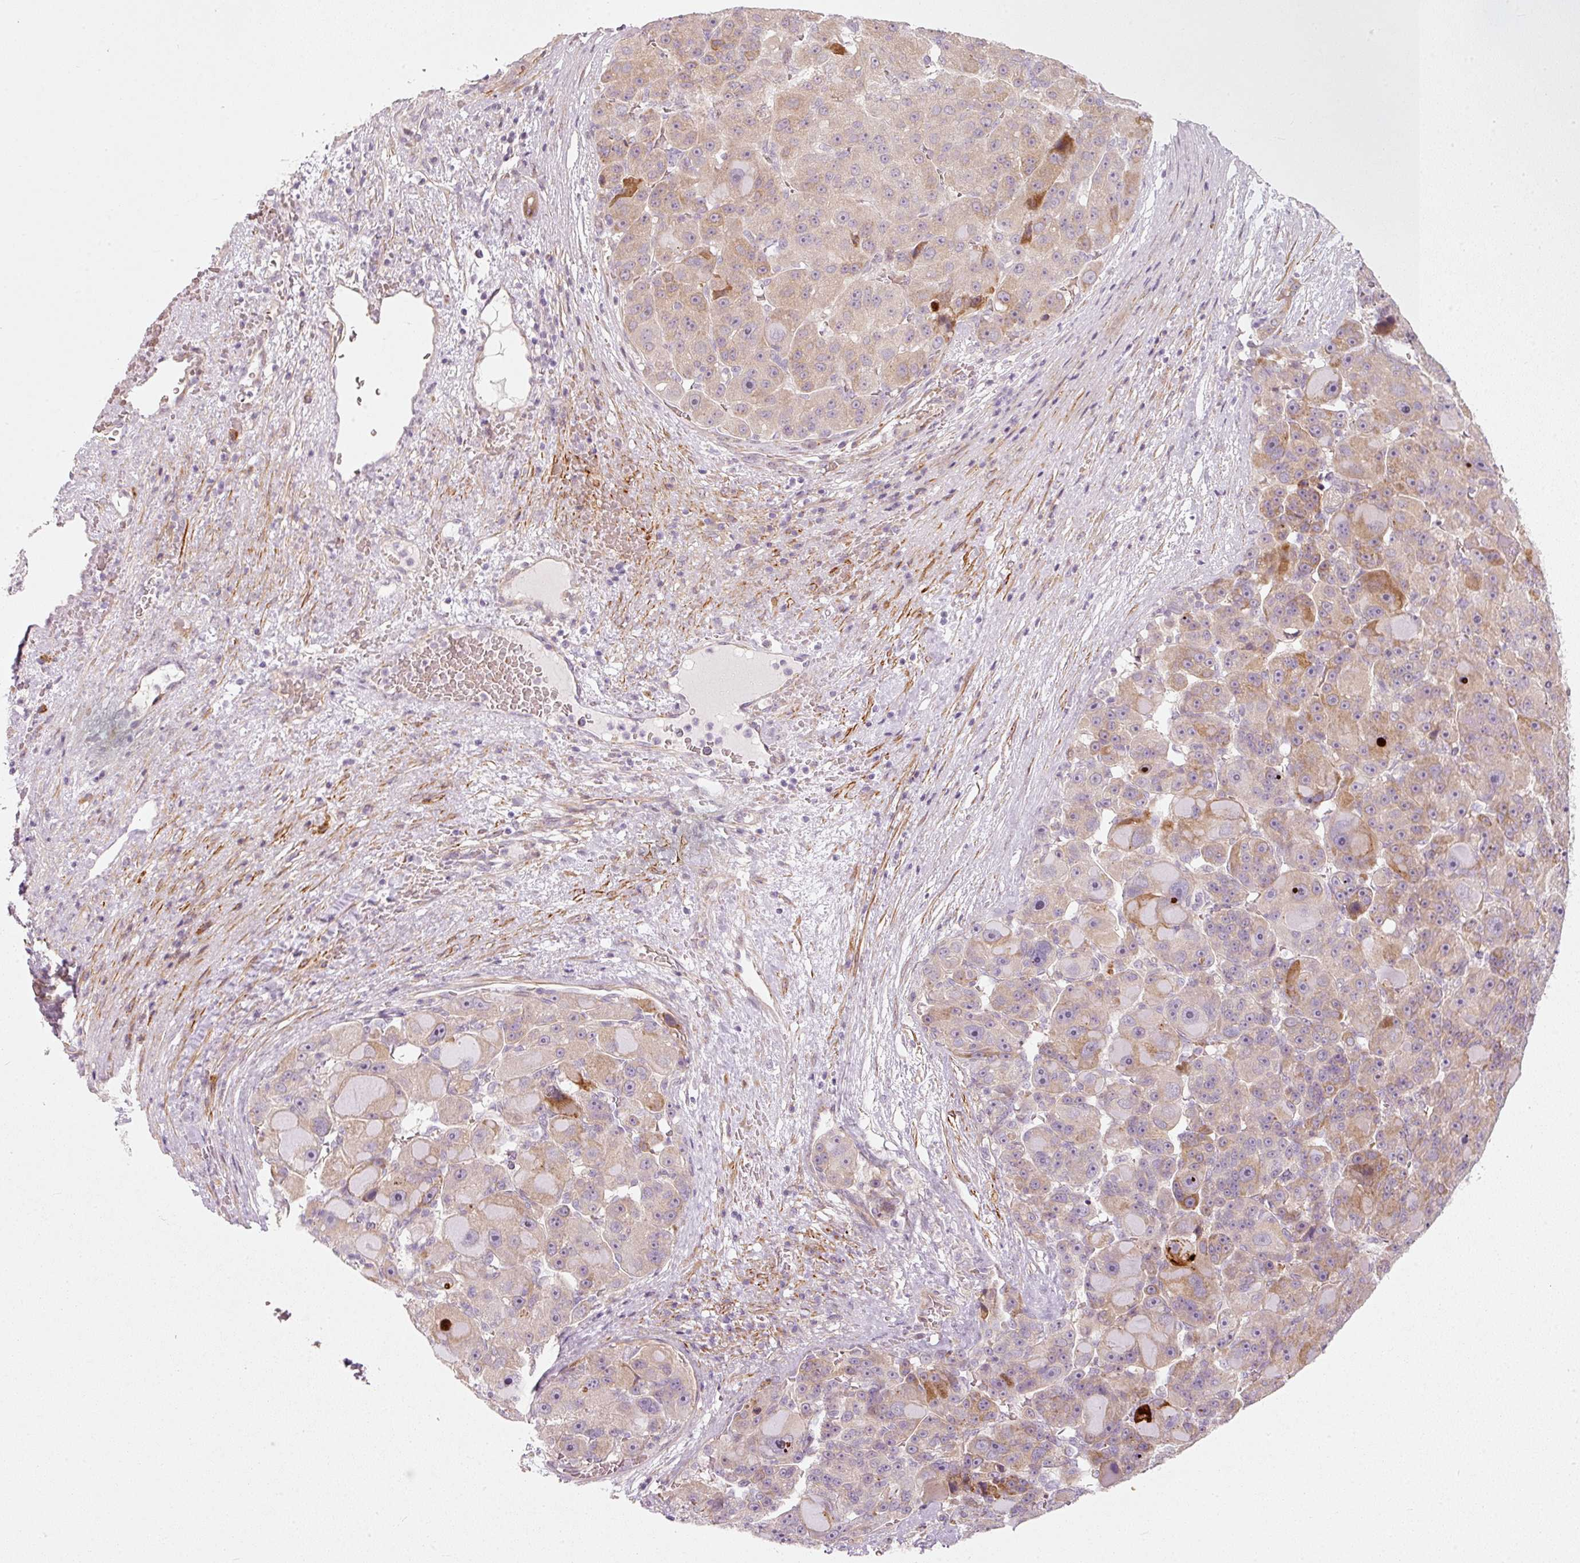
{"staining": {"intensity": "moderate", "quantity": "<25%", "location": "cytoplasmic/membranous"}, "tissue": "liver cancer", "cell_type": "Tumor cells", "image_type": "cancer", "snomed": [{"axis": "morphology", "description": "Carcinoma, Hepatocellular, NOS"}, {"axis": "topography", "description": "Liver"}], "caption": "IHC image of neoplastic tissue: human hepatocellular carcinoma (liver) stained using immunohistochemistry (IHC) reveals low levels of moderate protein expression localized specifically in the cytoplasmic/membranous of tumor cells, appearing as a cytoplasmic/membranous brown color.", "gene": "KCNQ1", "patient": {"sex": "male", "age": 76}}